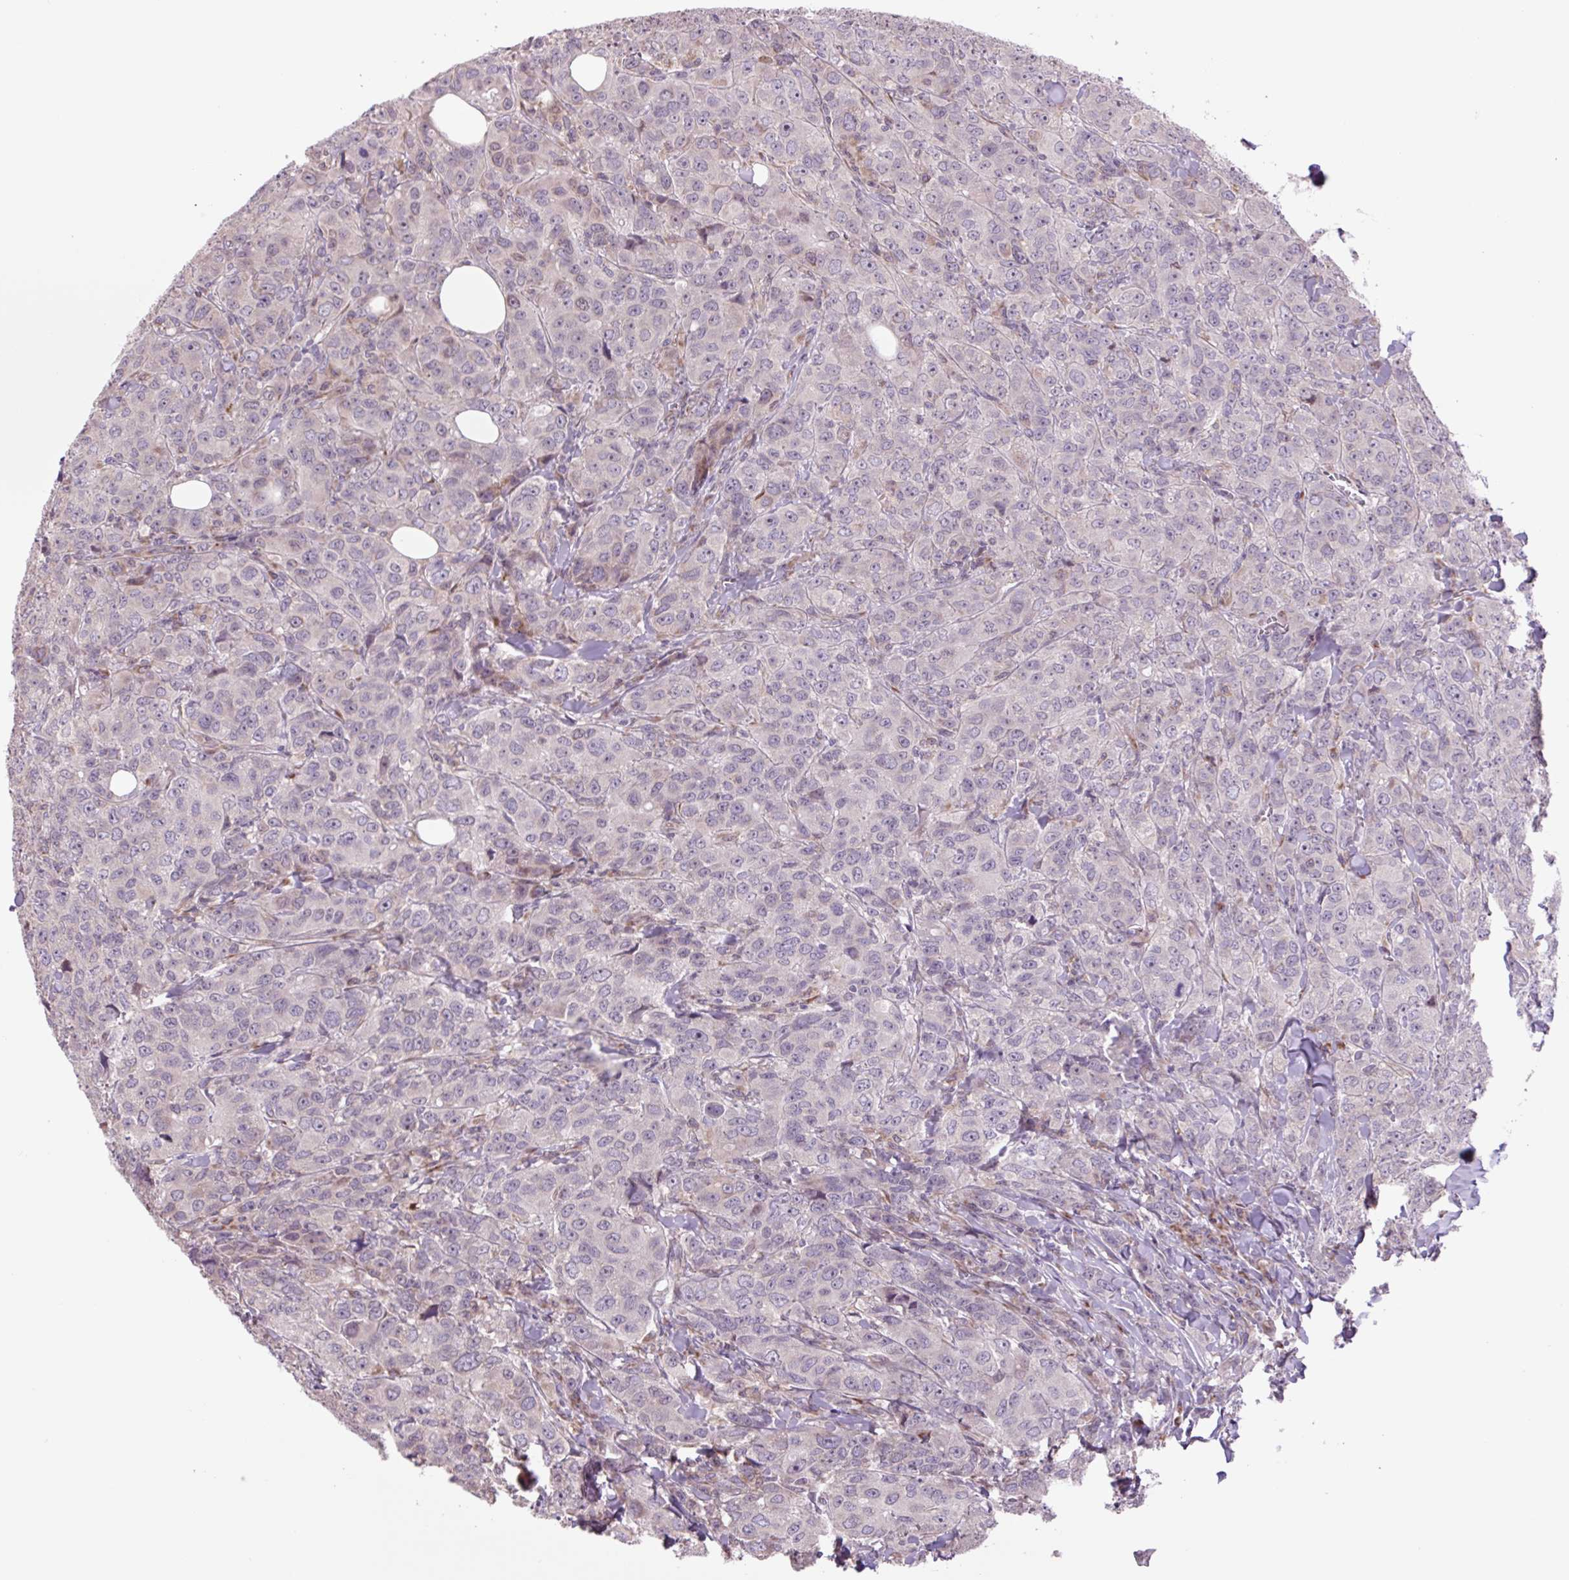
{"staining": {"intensity": "negative", "quantity": "none", "location": "none"}, "tissue": "breast cancer", "cell_type": "Tumor cells", "image_type": "cancer", "snomed": [{"axis": "morphology", "description": "Duct carcinoma"}, {"axis": "topography", "description": "Breast"}], "caption": "IHC of human breast cancer (infiltrating ductal carcinoma) shows no expression in tumor cells.", "gene": "PLA2G4A", "patient": {"sex": "female", "age": 43}}